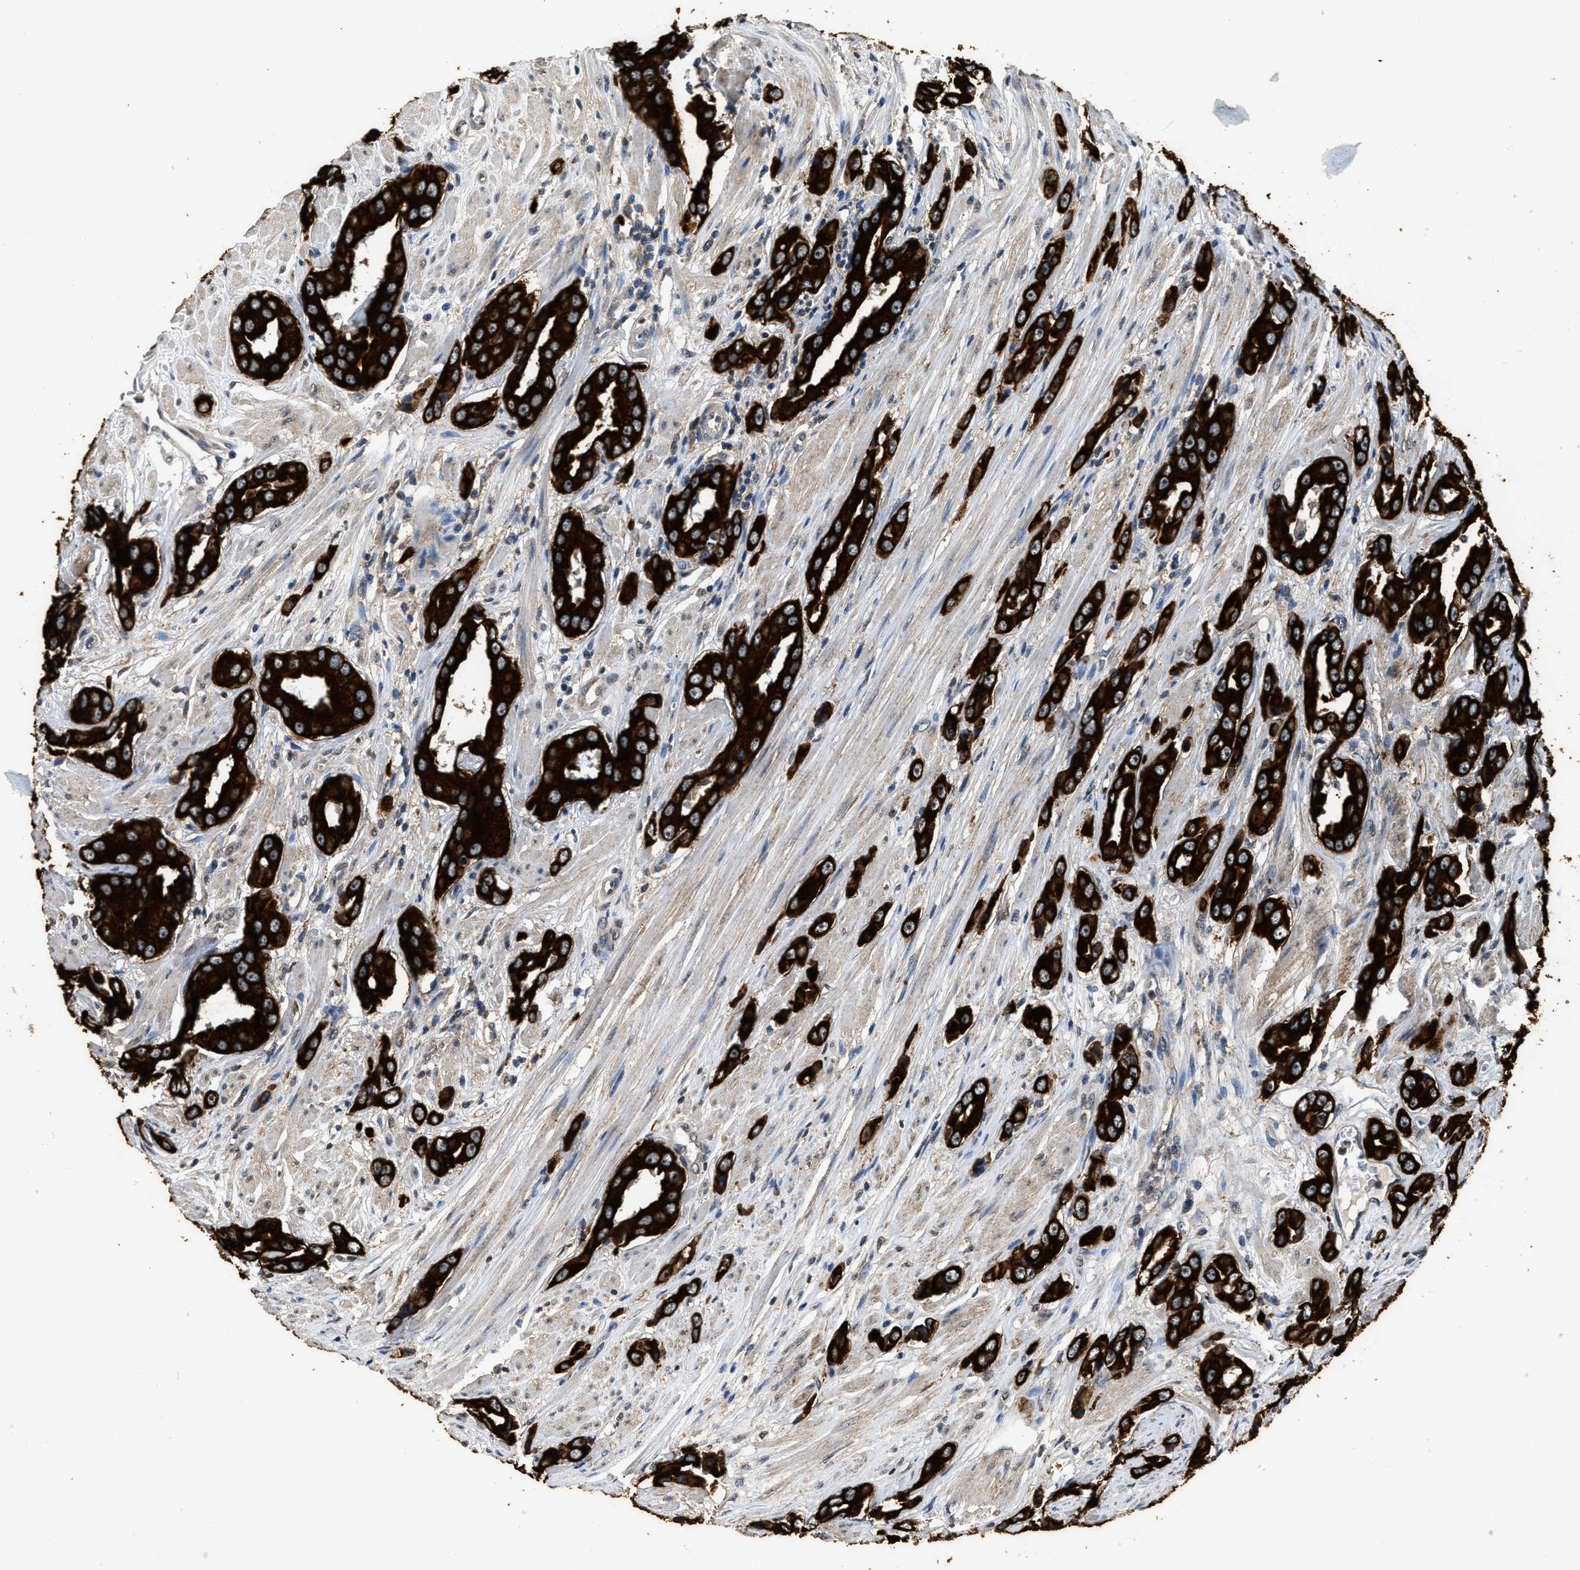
{"staining": {"intensity": "strong", "quantity": ">75%", "location": "cytoplasmic/membranous"}, "tissue": "prostate cancer", "cell_type": "Tumor cells", "image_type": "cancer", "snomed": [{"axis": "morphology", "description": "Adenocarcinoma, Medium grade"}, {"axis": "topography", "description": "Prostate"}], "caption": "Prostate cancer (medium-grade adenocarcinoma) tissue shows strong cytoplasmic/membranous expression in approximately >75% of tumor cells, visualized by immunohistochemistry.", "gene": "CTNNA1", "patient": {"sex": "male", "age": 53}}